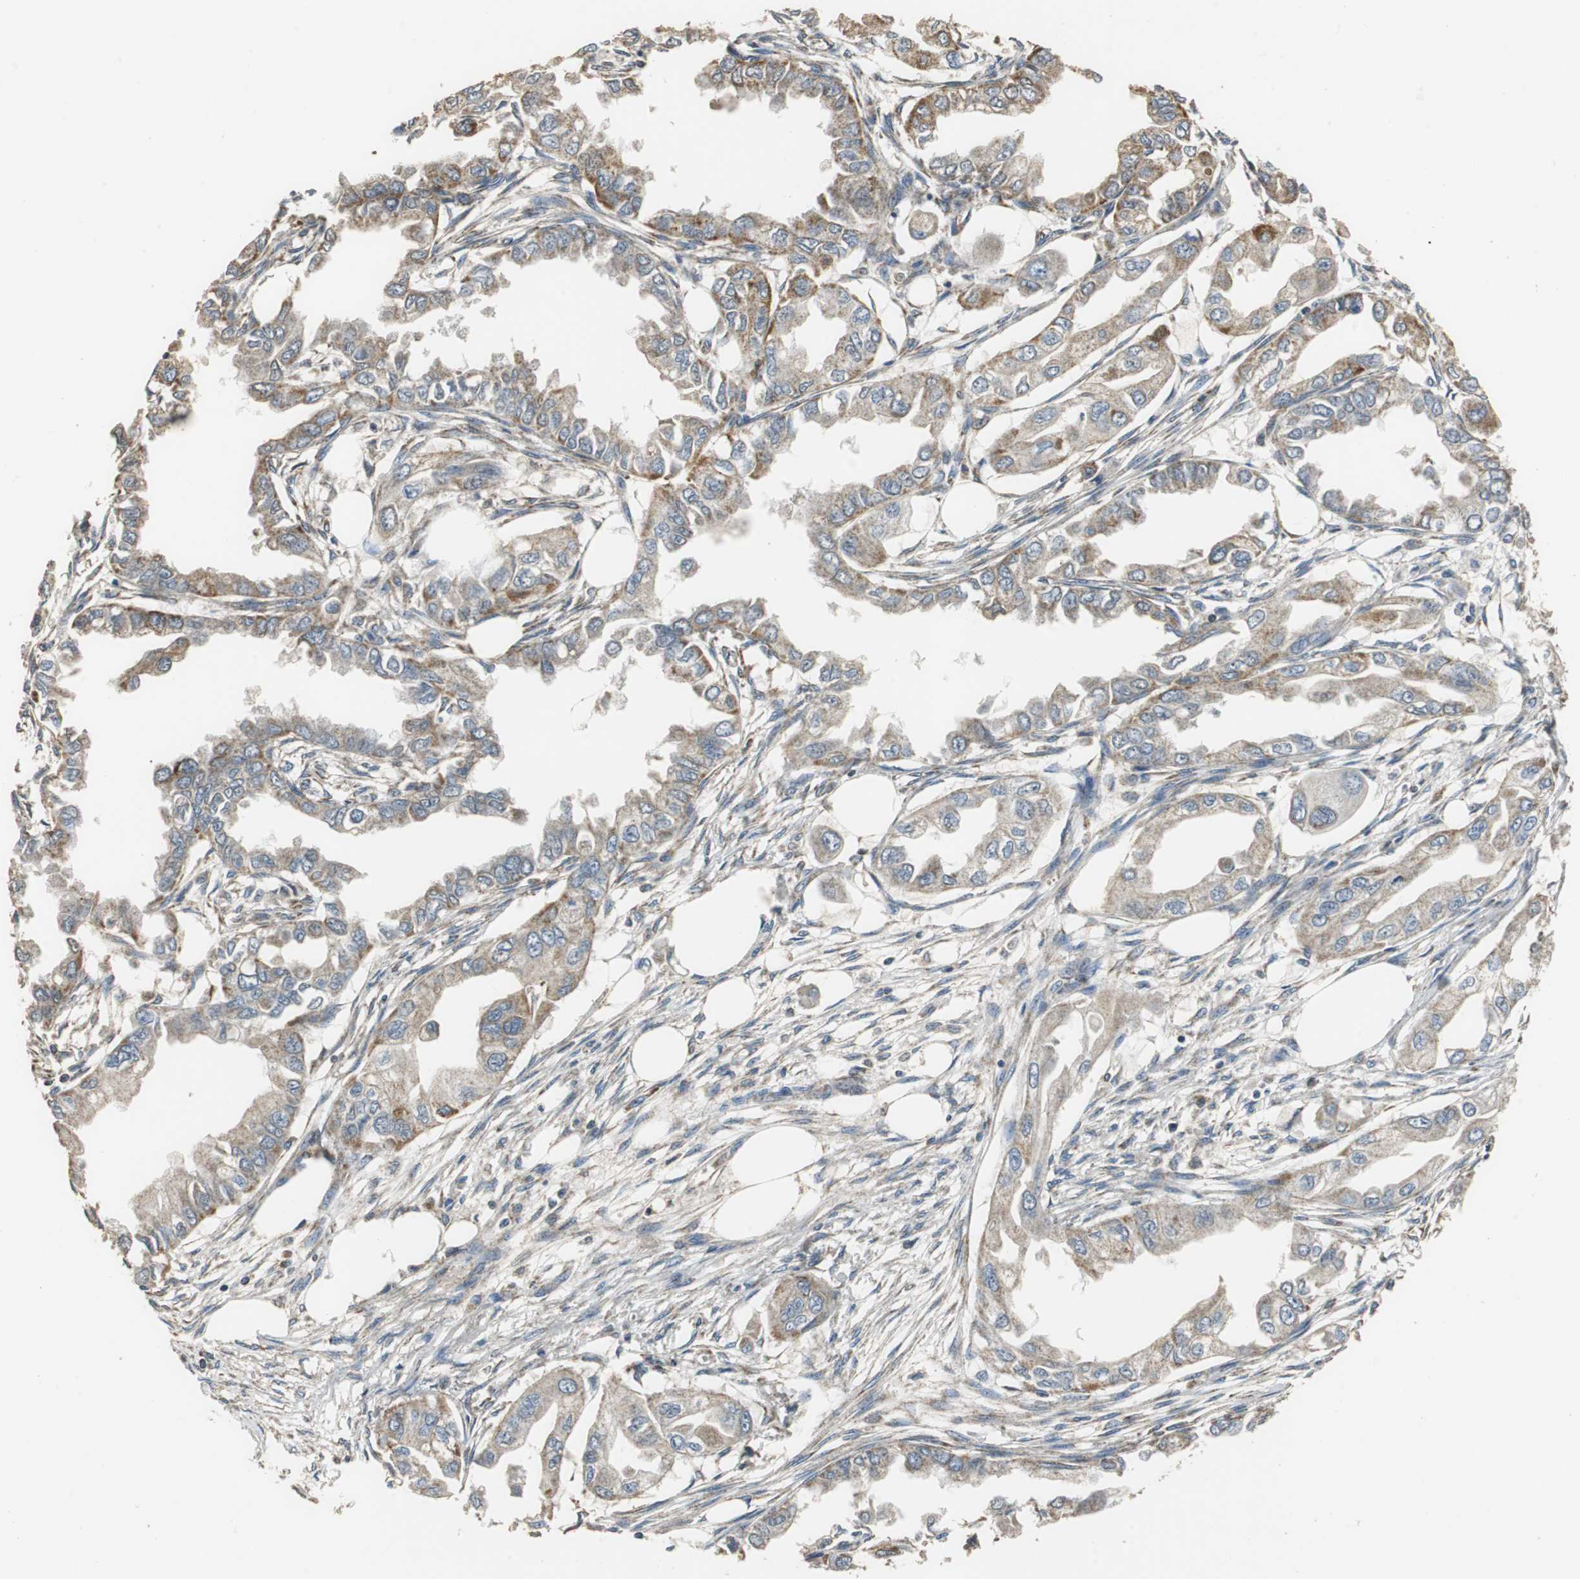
{"staining": {"intensity": "weak", "quantity": "25%-75%", "location": "cytoplasmic/membranous"}, "tissue": "endometrial cancer", "cell_type": "Tumor cells", "image_type": "cancer", "snomed": [{"axis": "morphology", "description": "Adenocarcinoma, NOS"}, {"axis": "topography", "description": "Endometrium"}], "caption": "The micrograph demonstrates immunohistochemical staining of adenocarcinoma (endometrial). There is weak cytoplasmic/membranous staining is present in approximately 25%-75% of tumor cells. (IHC, brightfield microscopy, high magnification).", "gene": "NNT", "patient": {"sex": "female", "age": 67}}